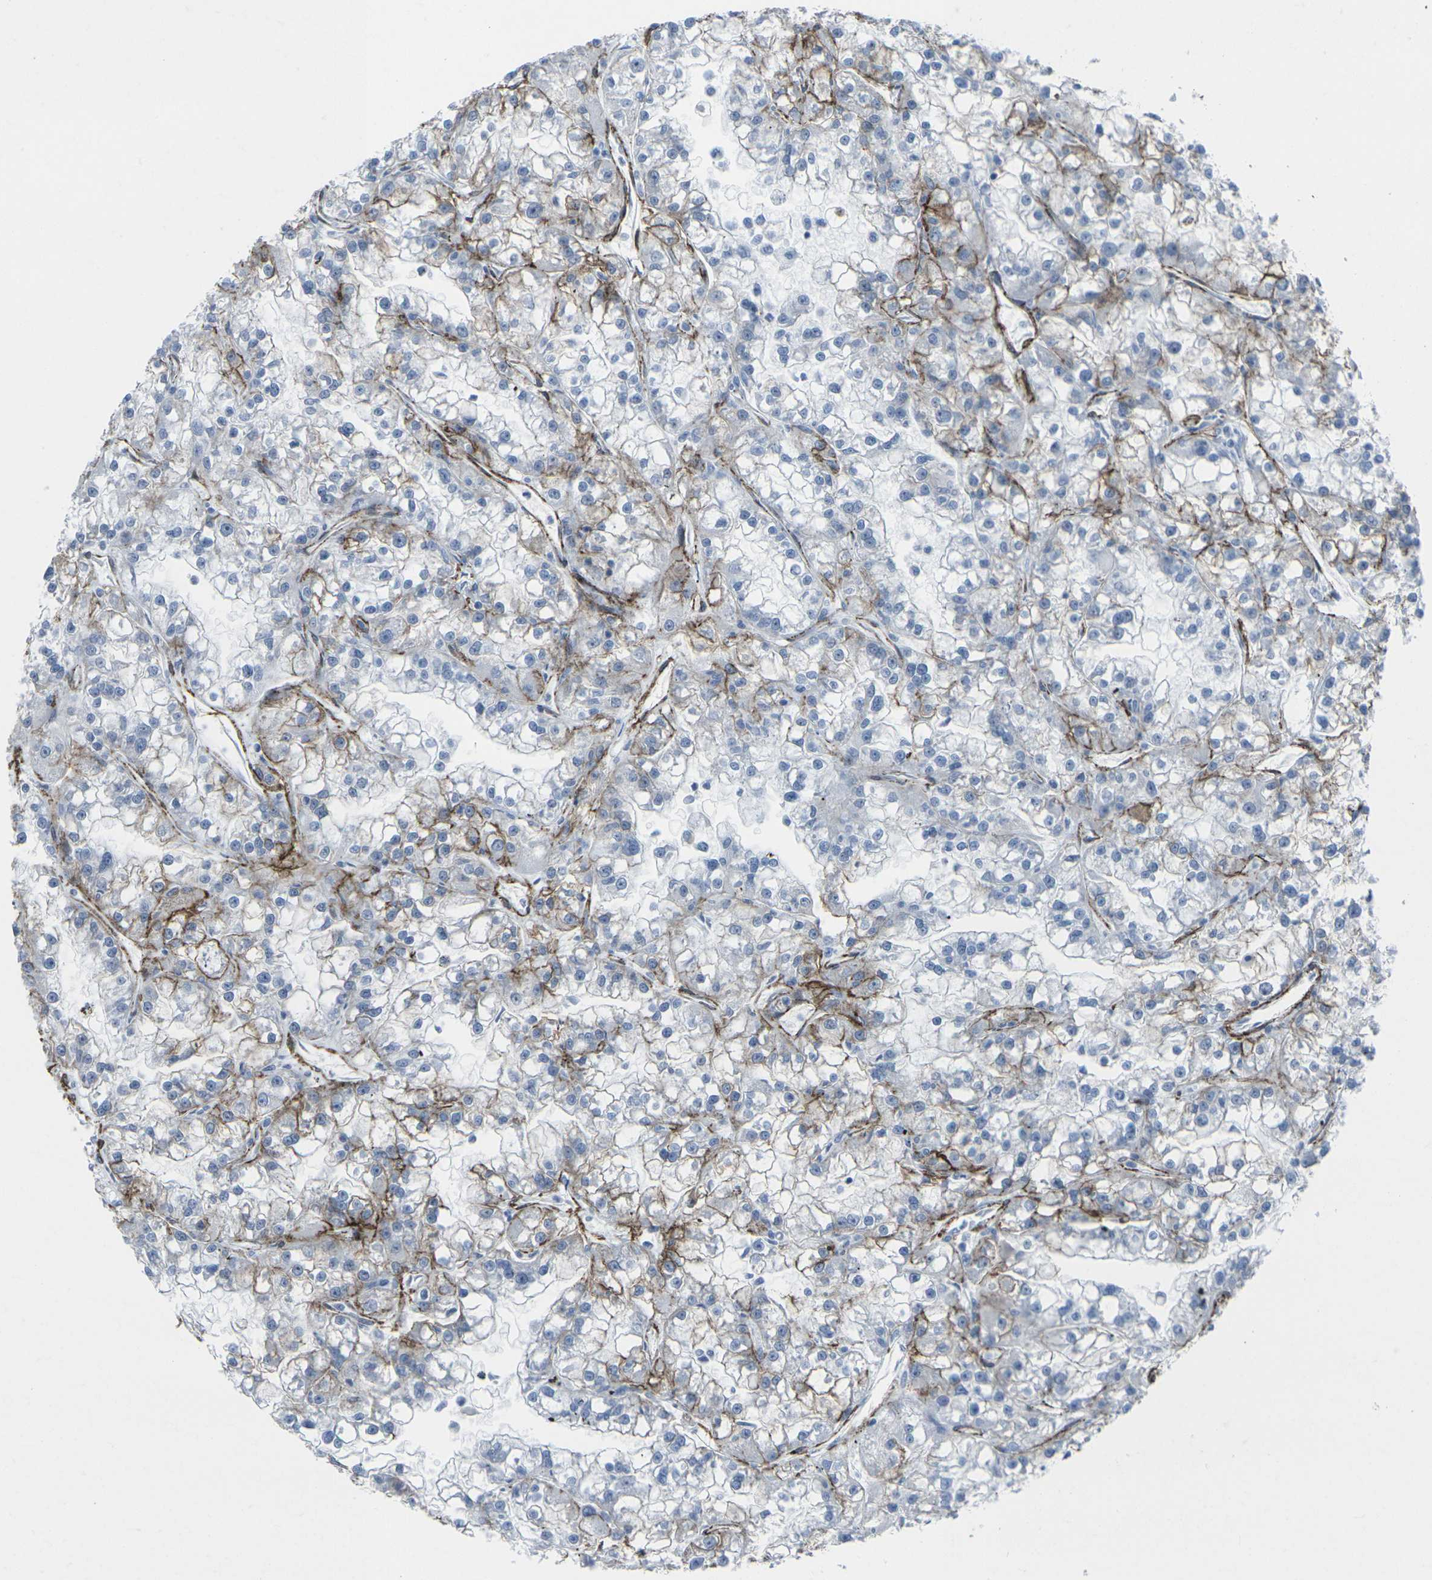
{"staining": {"intensity": "moderate", "quantity": "<25%", "location": "cytoplasmic/membranous"}, "tissue": "renal cancer", "cell_type": "Tumor cells", "image_type": "cancer", "snomed": [{"axis": "morphology", "description": "Adenocarcinoma, NOS"}, {"axis": "topography", "description": "Kidney"}], "caption": "DAB immunohistochemical staining of human renal cancer shows moderate cytoplasmic/membranous protein expression in approximately <25% of tumor cells.", "gene": "CDH11", "patient": {"sex": "female", "age": 52}}